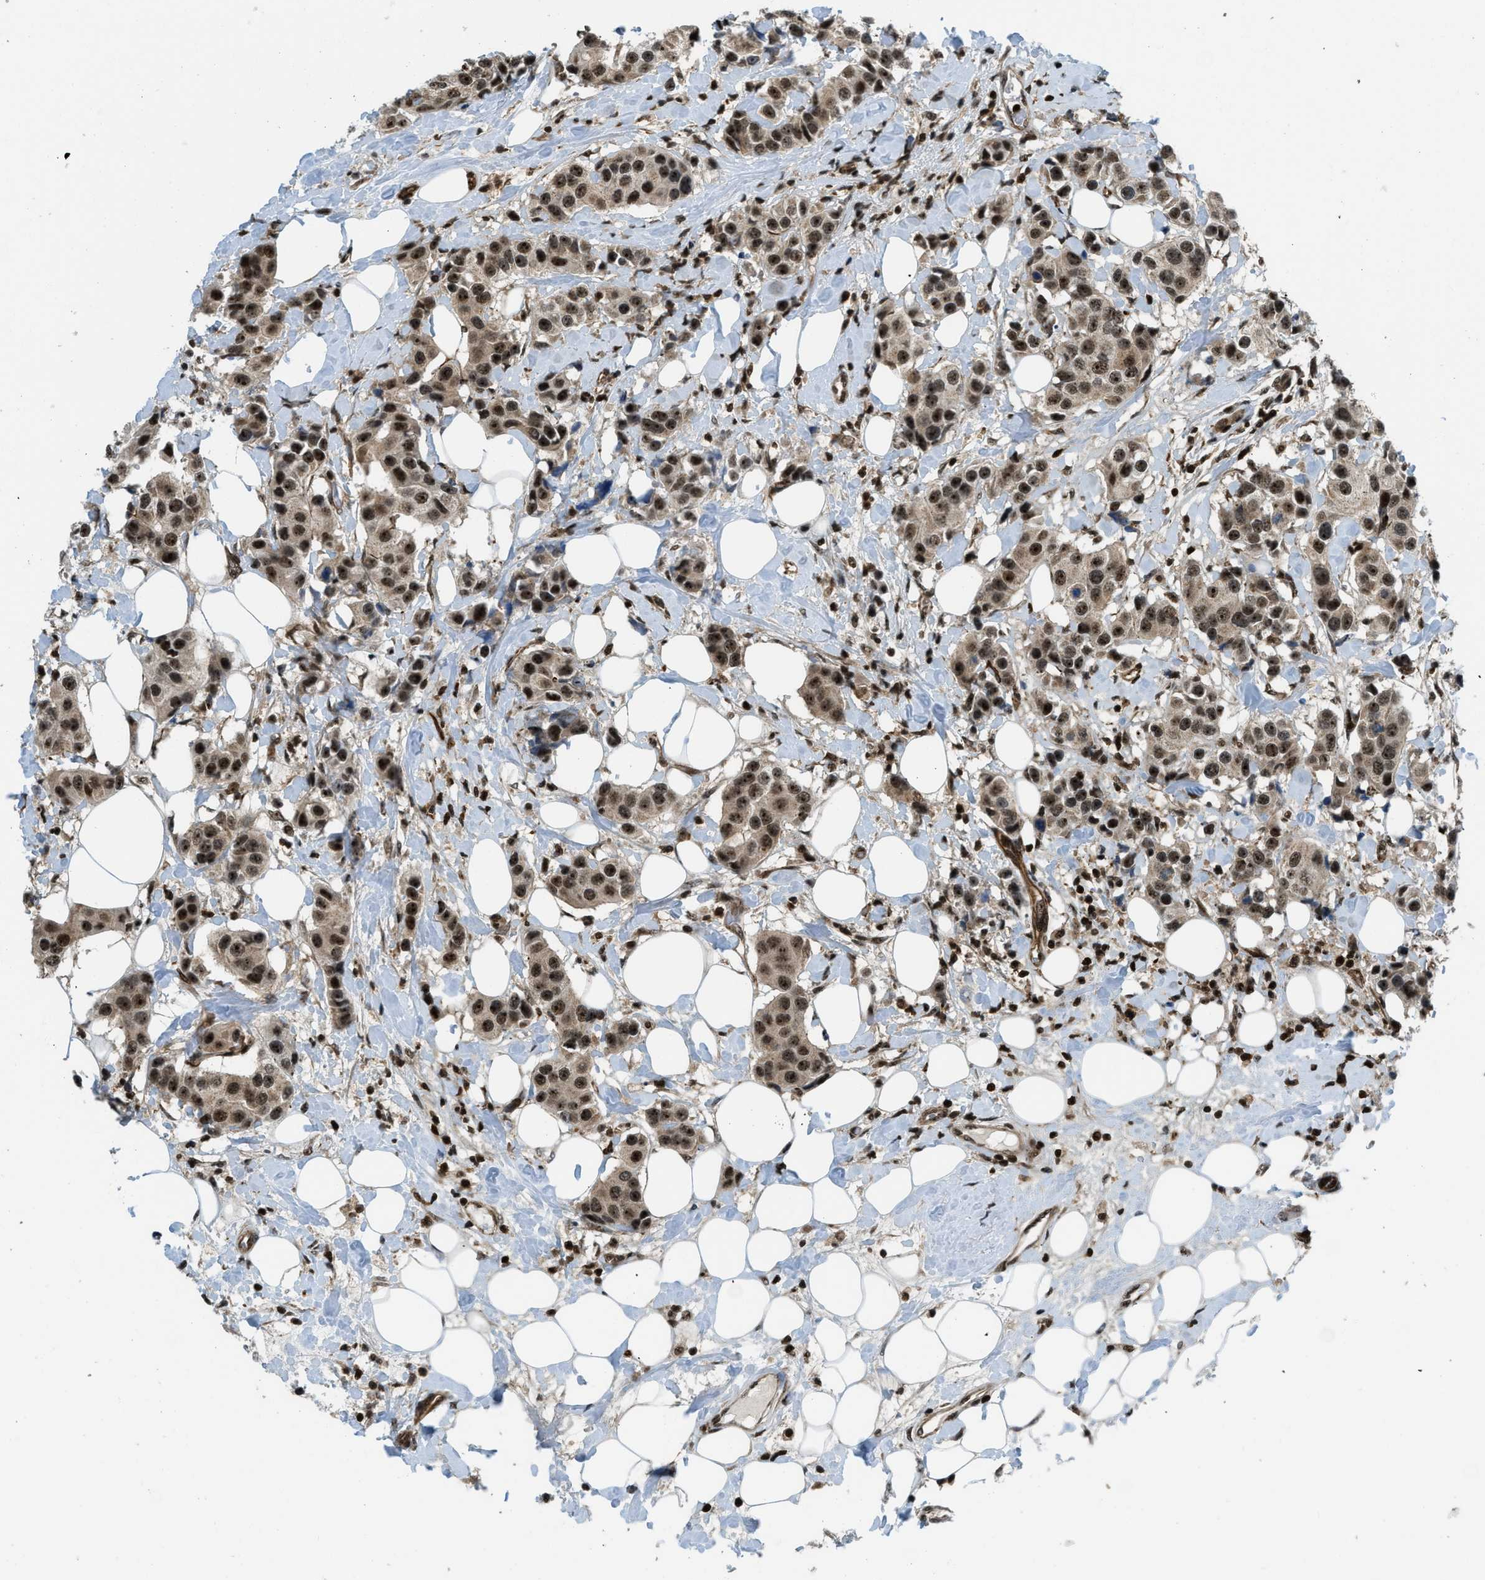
{"staining": {"intensity": "moderate", "quantity": ">75%", "location": "nuclear"}, "tissue": "breast cancer", "cell_type": "Tumor cells", "image_type": "cancer", "snomed": [{"axis": "morphology", "description": "Normal tissue, NOS"}, {"axis": "morphology", "description": "Duct carcinoma"}, {"axis": "topography", "description": "Breast"}], "caption": "The image displays staining of breast intraductal carcinoma, revealing moderate nuclear protein staining (brown color) within tumor cells. (brown staining indicates protein expression, while blue staining denotes nuclei).", "gene": "E2F1", "patient": {"sex": "female", "age": 39}}